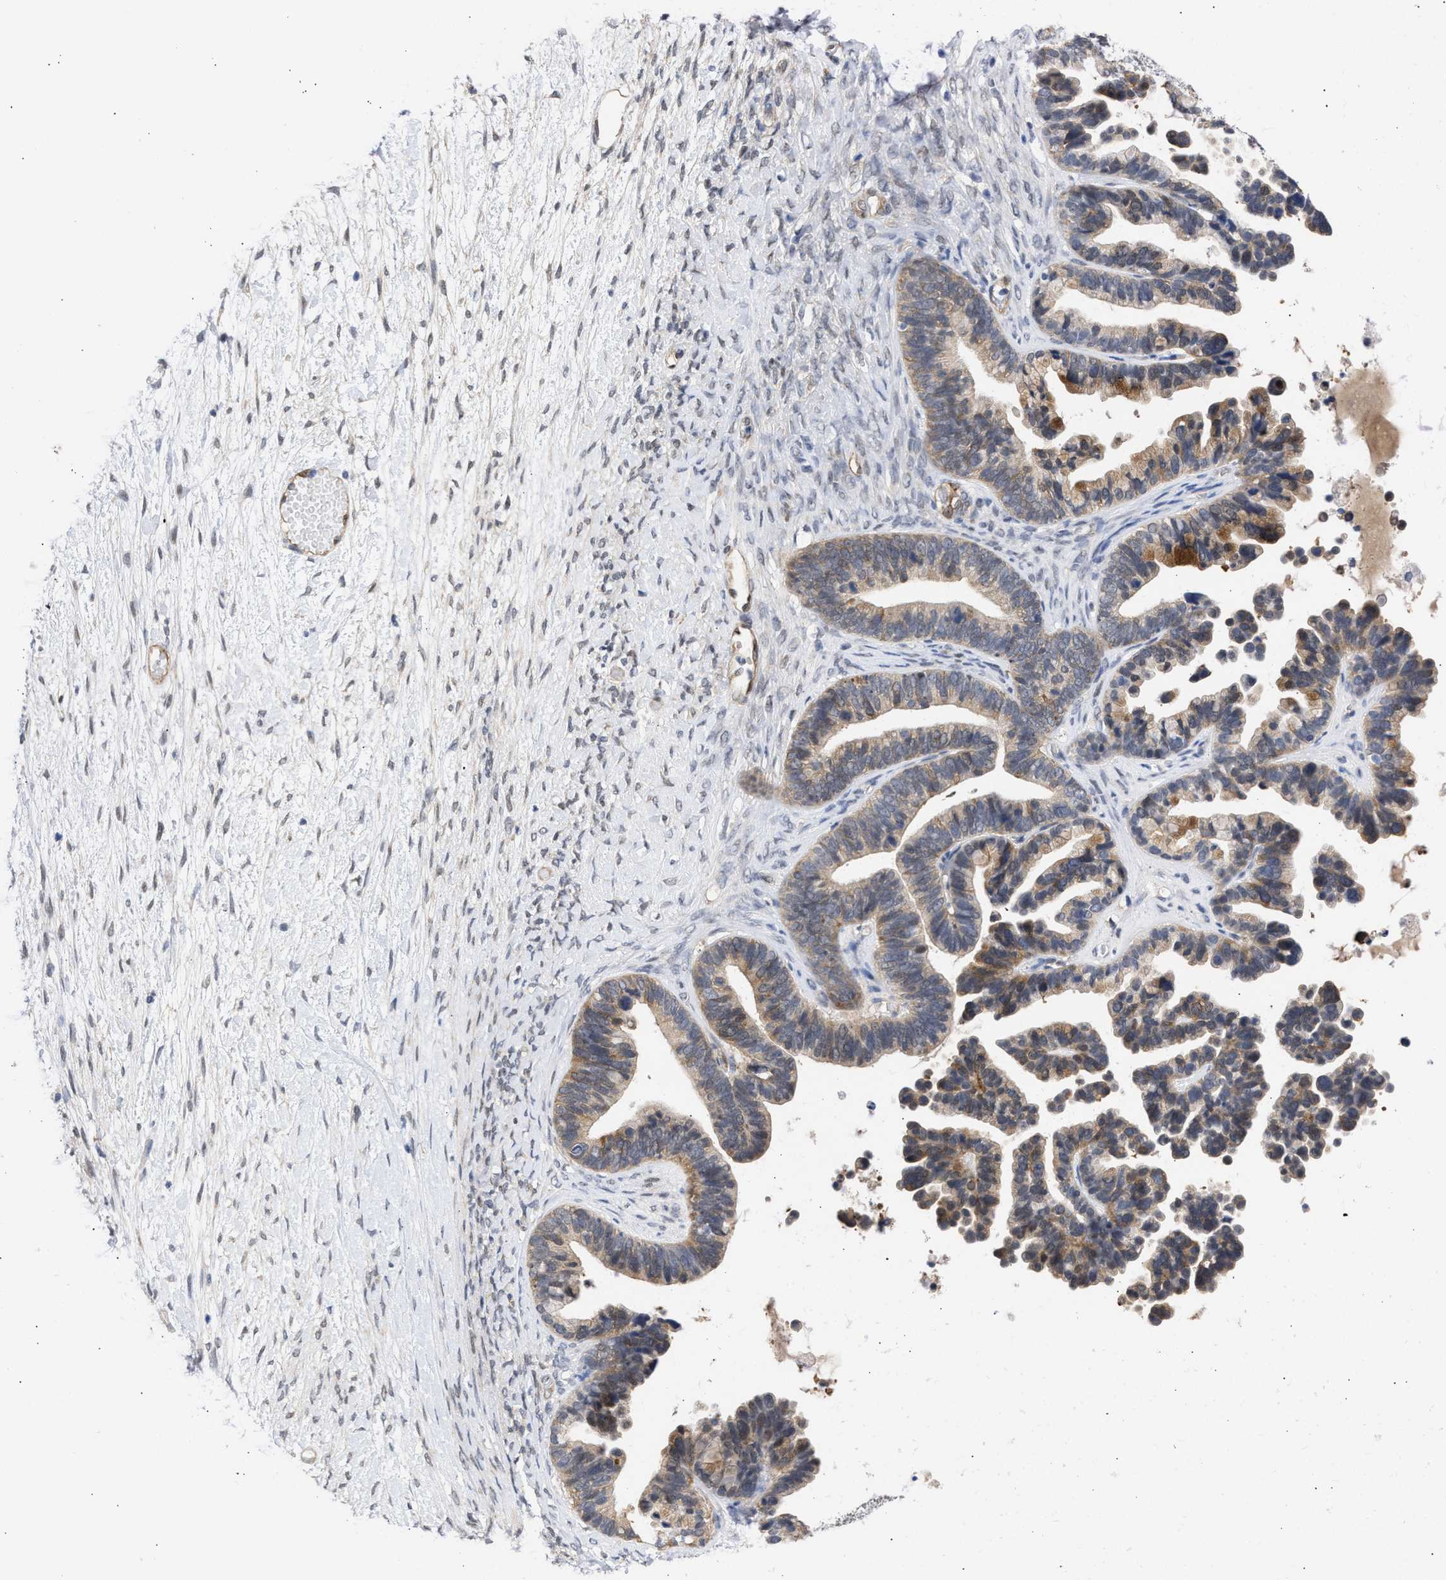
{"staining": {"intensity": "moderate", "quantity": ">75%", "location": "cytoplasmic/membranous"}, "tissue": "ovarian cancer", "cell_type": "Tumor cells", "image_type": "cancer", "snomed": [{"axis": "morphology", "description": "Cystadenocarcinoma, serous, NOS"}, {"axis": "topography", "description": "Ovary"}], "caption": "Ovarian serous cystadenocarcinoma stained with a brown dye exhibits moderate cytoplasmic/membranous positive expression in about >75% of tumor cells.", "gene": "THRA", "patient": {"sex": "female", "age": 56}}